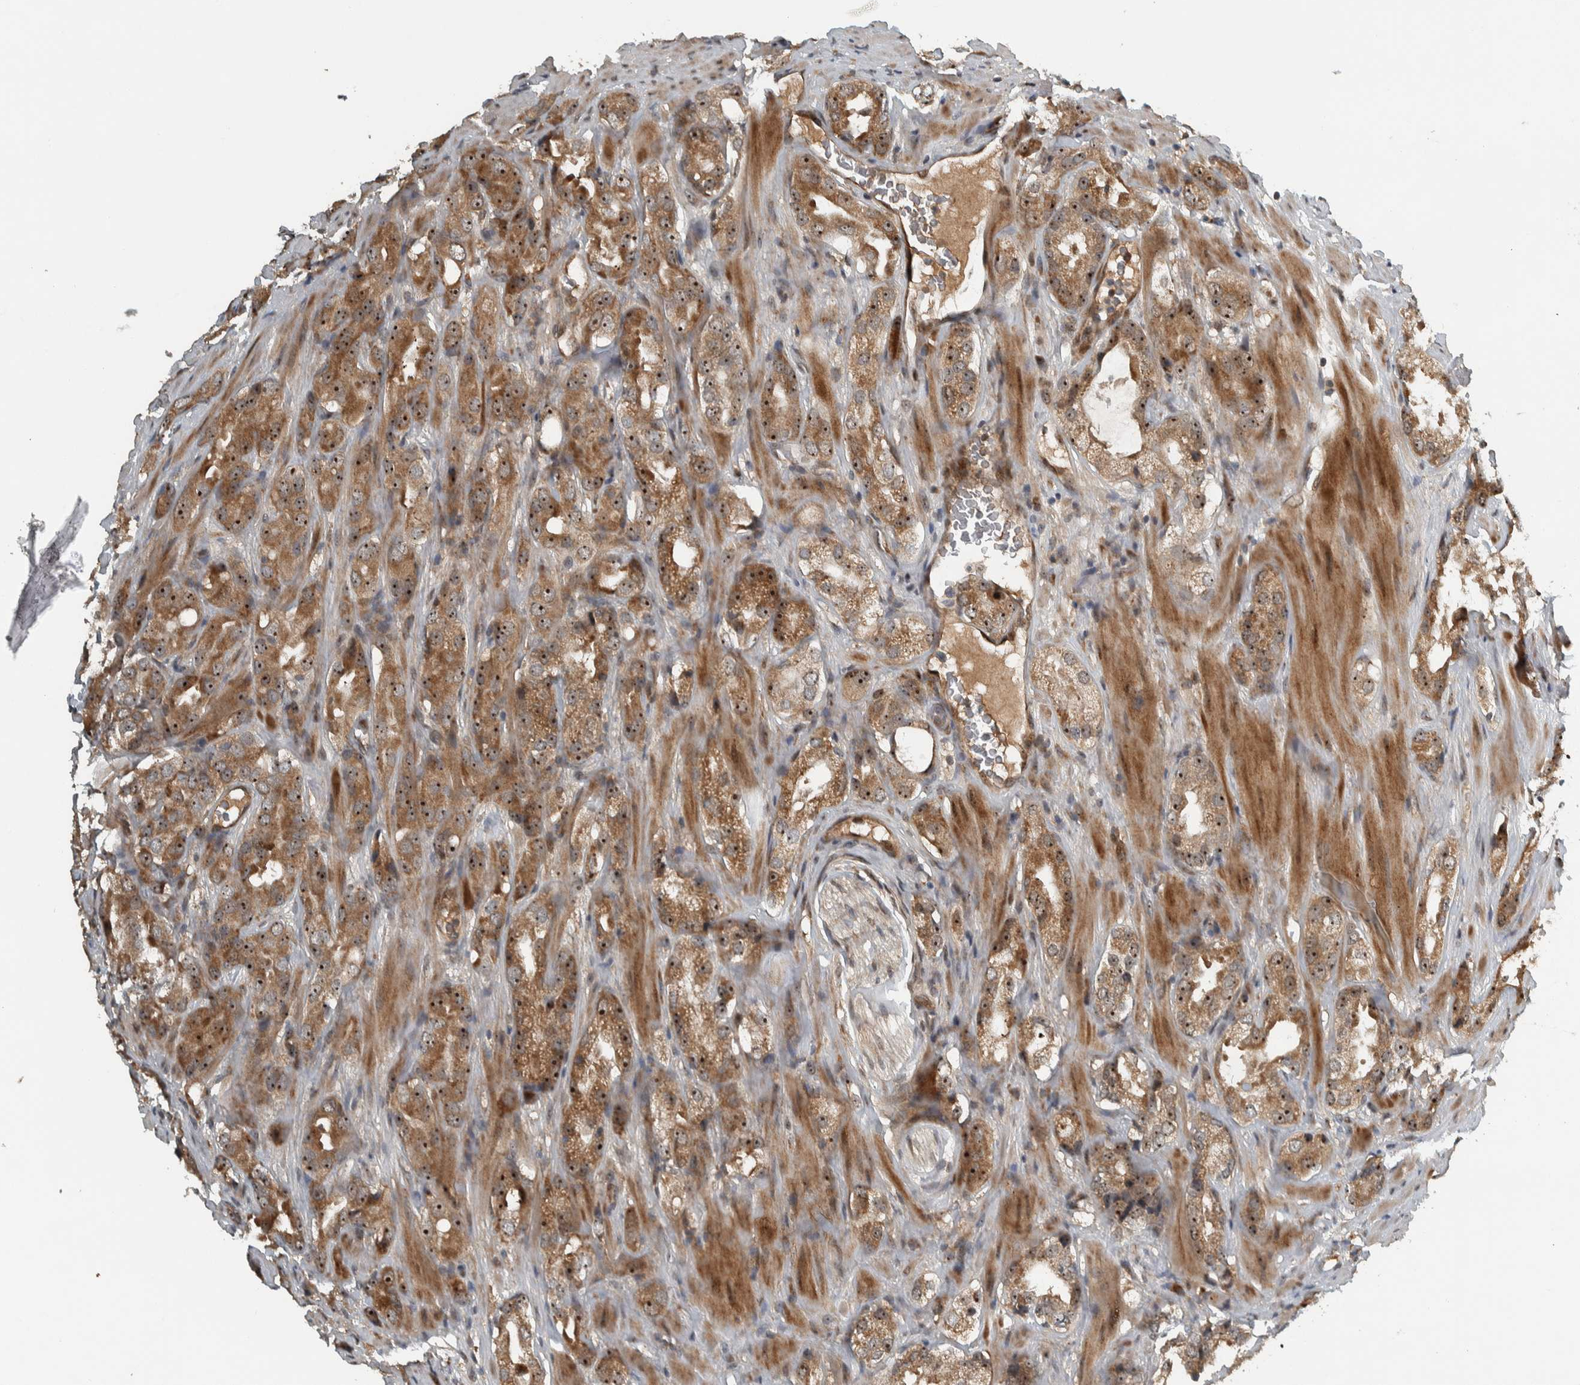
{"staining": {"intensity": "strong", "quantity": ">75%", "location": "cytoplasmic/membranous,nuclear"}, "tissue": "prostate cancer", "cell_type": "Tumor cells", "image_type": "cancer", "snomed": [{"axis": "morphology", "description": "Adenocarcinoma, High grade"}, {"axis": "topography", "description": "Prostate"}], "caption": "Prostate cancer was stained to show a protein in brown. There is high levels of strong cytoplasmic/membranous and nuclear staining in approximately >75% of tumor cells. The staining was performed using DAB (3,3'-diaminobenzidine), with brown indicating positive protein expression. Nuclei are stained blue with hematoxylin.", "gene": "XPO5", "patient": {"sex": "male", "age": 63}}